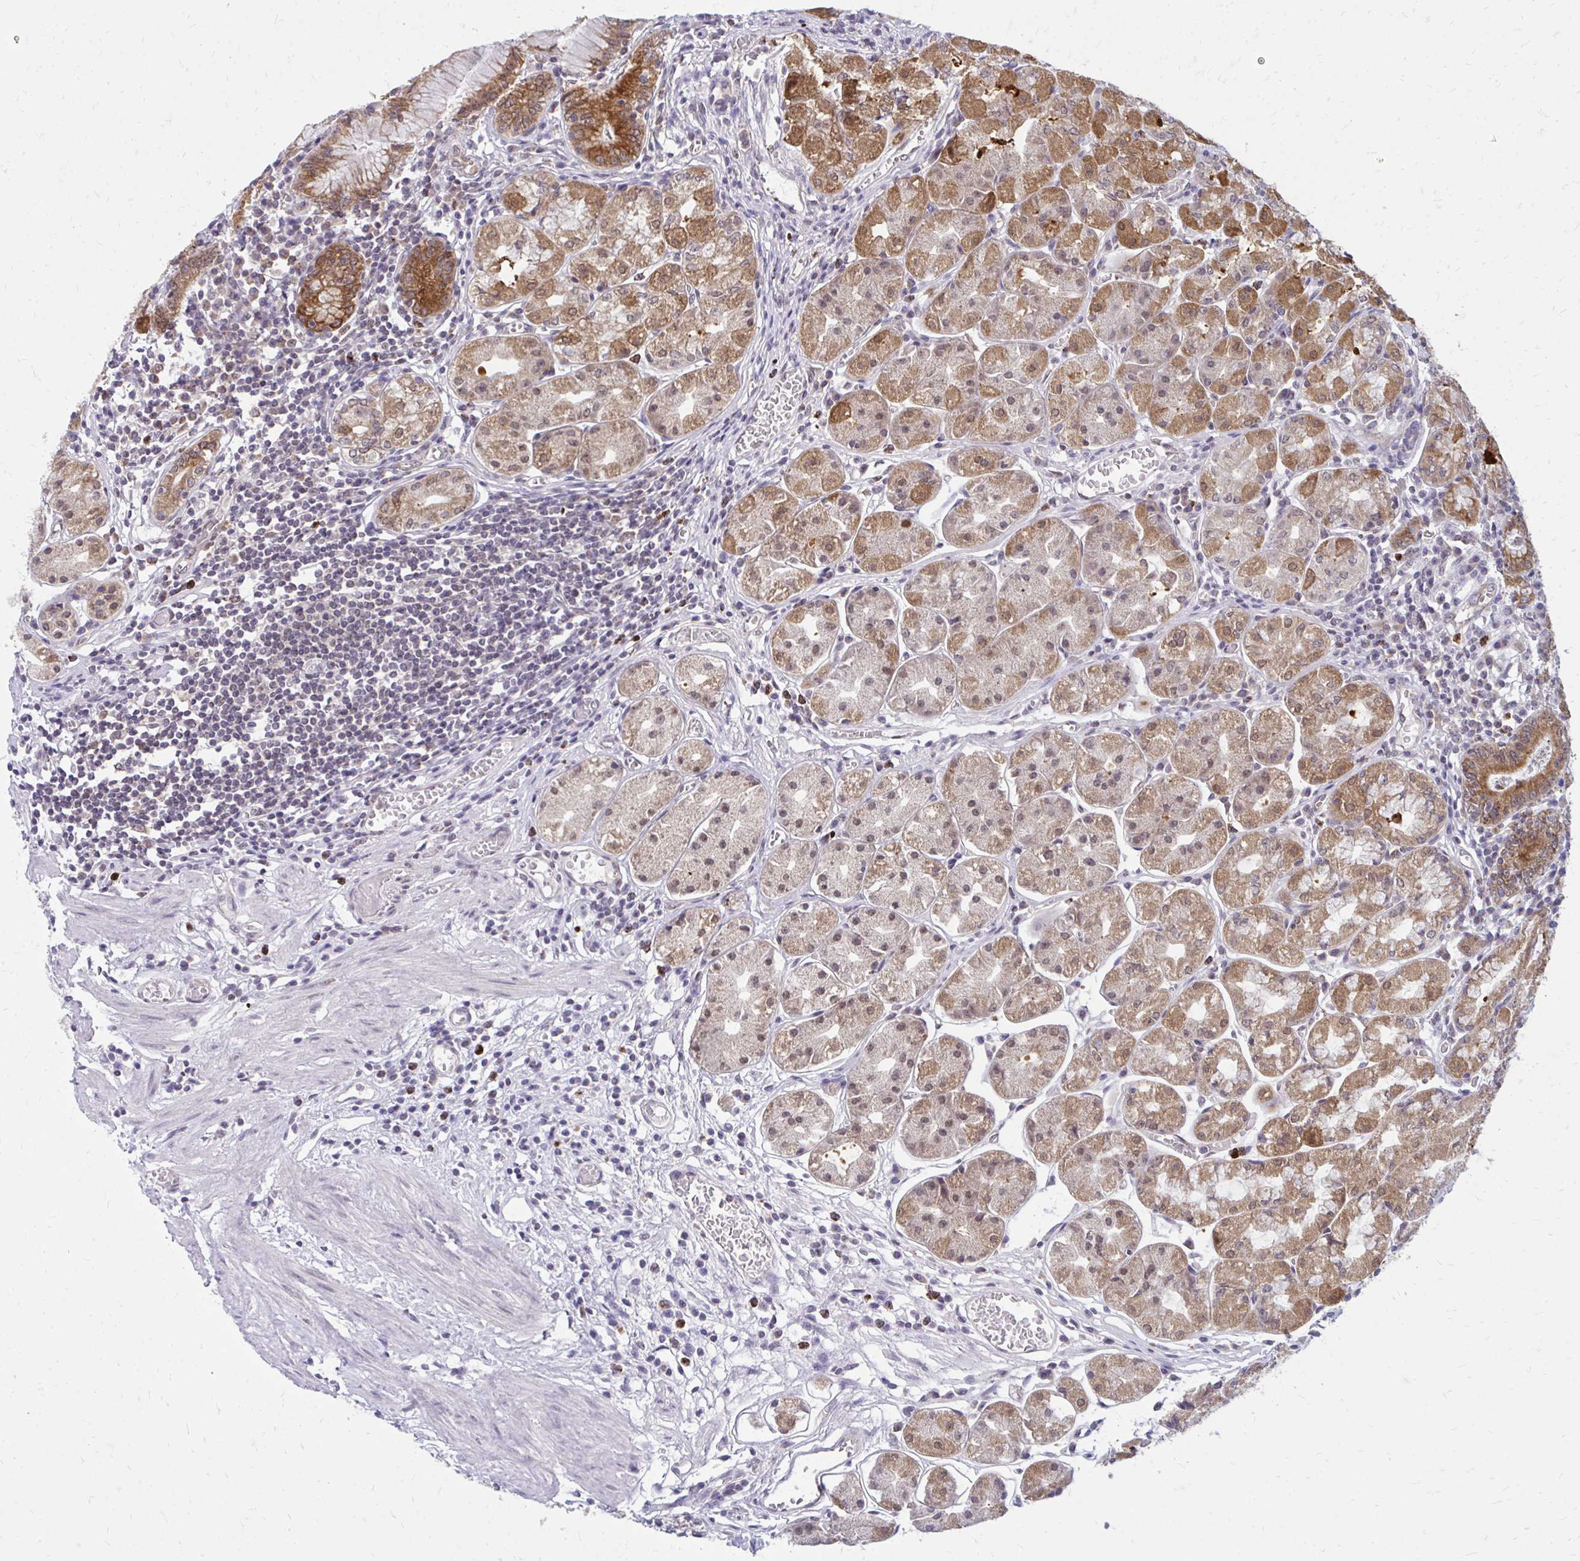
{"staining": {"intensity": "moderate", "quantity": ">75%", "location": "cytoplasmic/membranous,nuclear"}, "tissue": "stomach", "cell_type": "Glandular cells", "image_type": "normal", "snomed": [{"axis": "morphology", "description": "Normal tissue, NOS"}, {"axis": "topography", "description": "Stomach"}], "caption": "Unremarkable stomach shows moderate cytoplasmic/membranous,nuclear positivity in about >75% of glandular cells (brown staining indicates protein expression, while blue staining denotes nuclei)..", "gene": "ACSL5", "patient": {"sex": "male", "age": 55}}